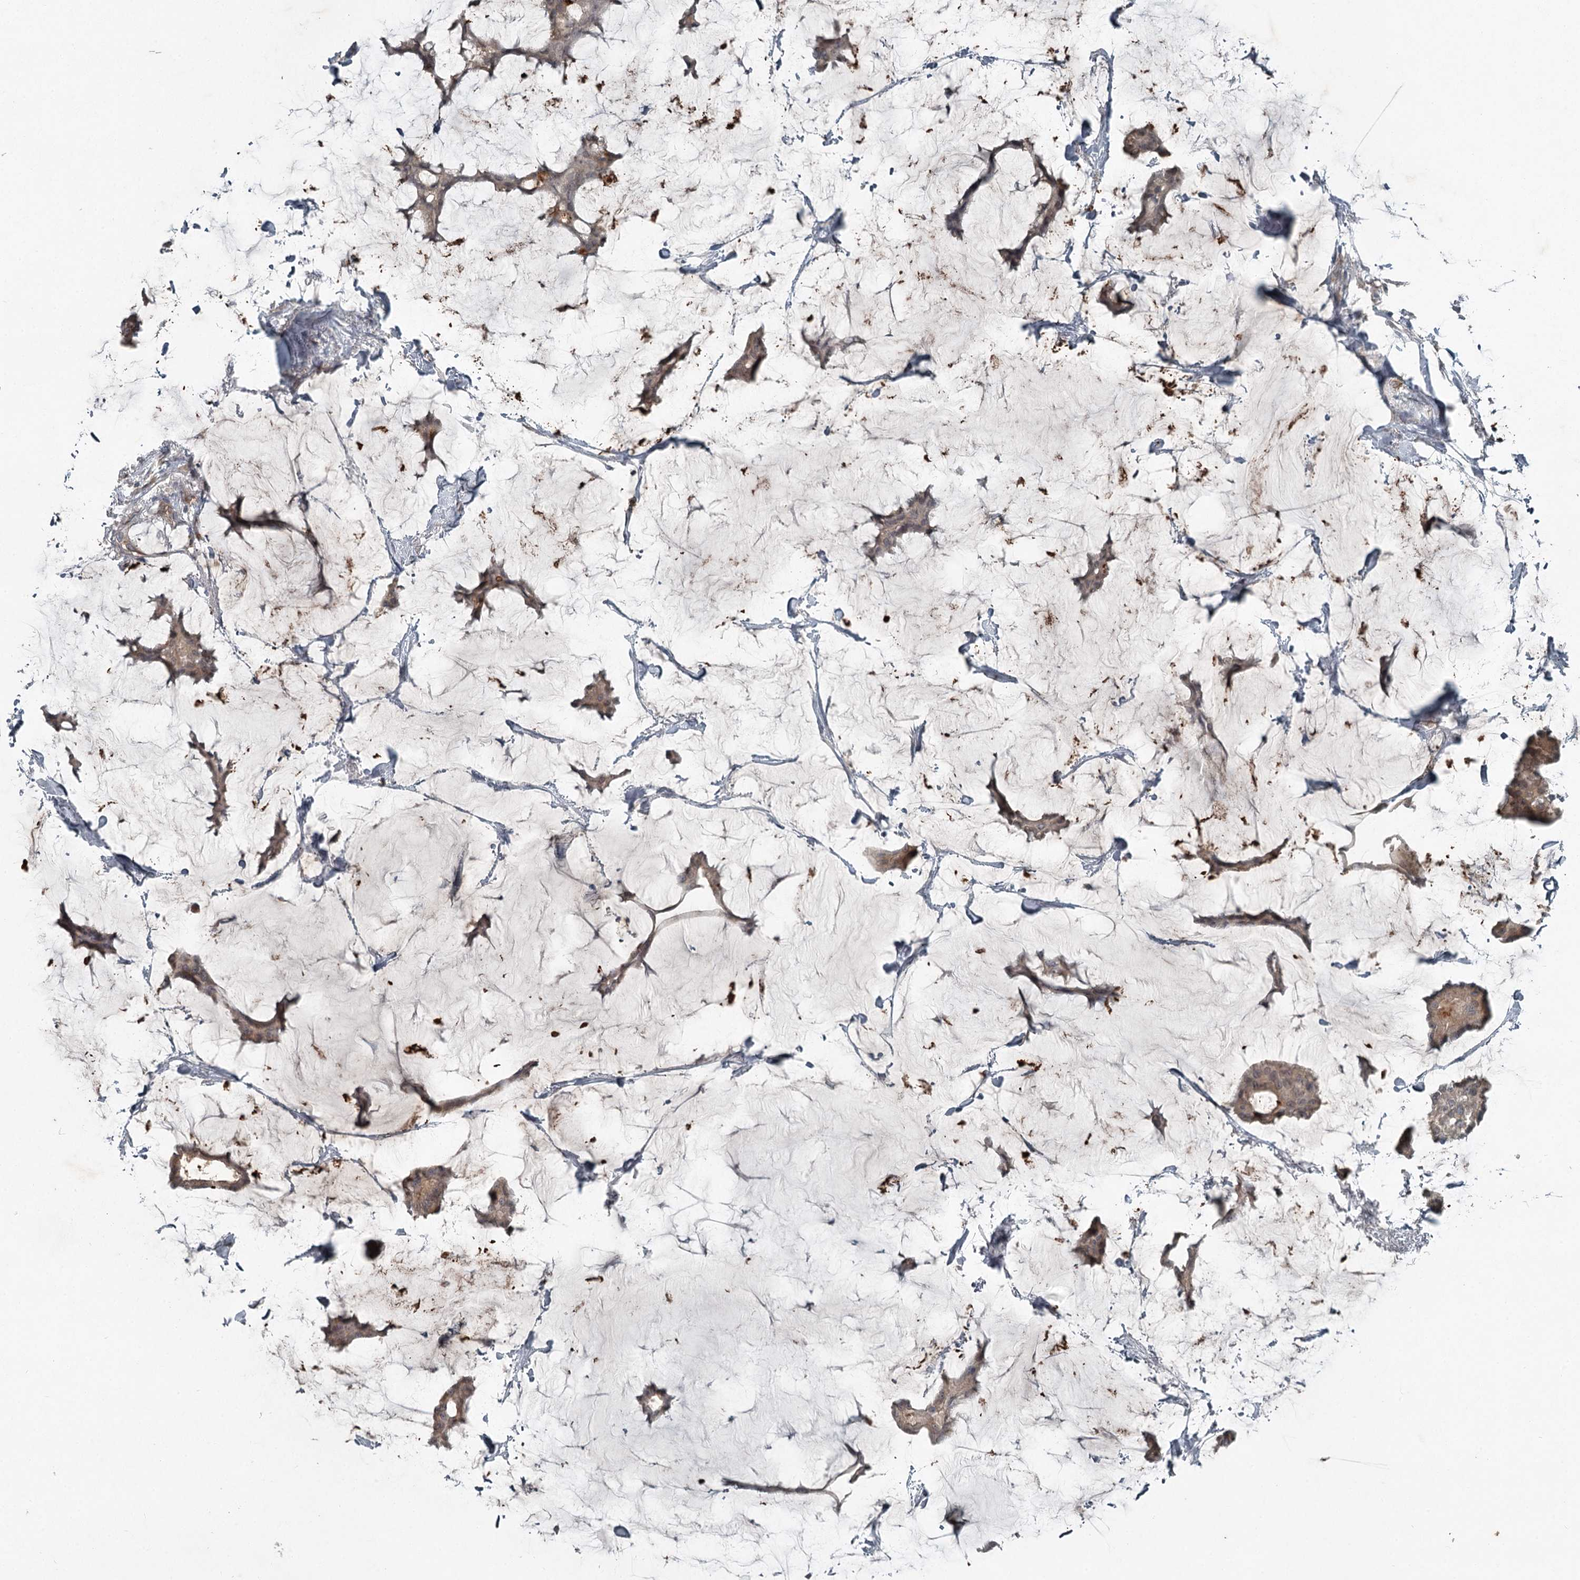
{"staining": {"intensity": "weak", "quantity": "<25%", "location": "cytoplasmic/membranous"}, "tissue": "breast cancer", "cell_type": "Tumor cells", "image_type": "cancer", "snomed": [{"axis": "morphology", "description": "Duct carcinoma"}, {"axis": "topography", "description": "Breast"}], "caption": "The immunohistochemistry (IHC) micrograph has no significant staining in tumor cells of breast infiltrating ductal carcinoma tissue.", "gene": "SLC39A8", "patient": {"sex": "female", "age": 93}}